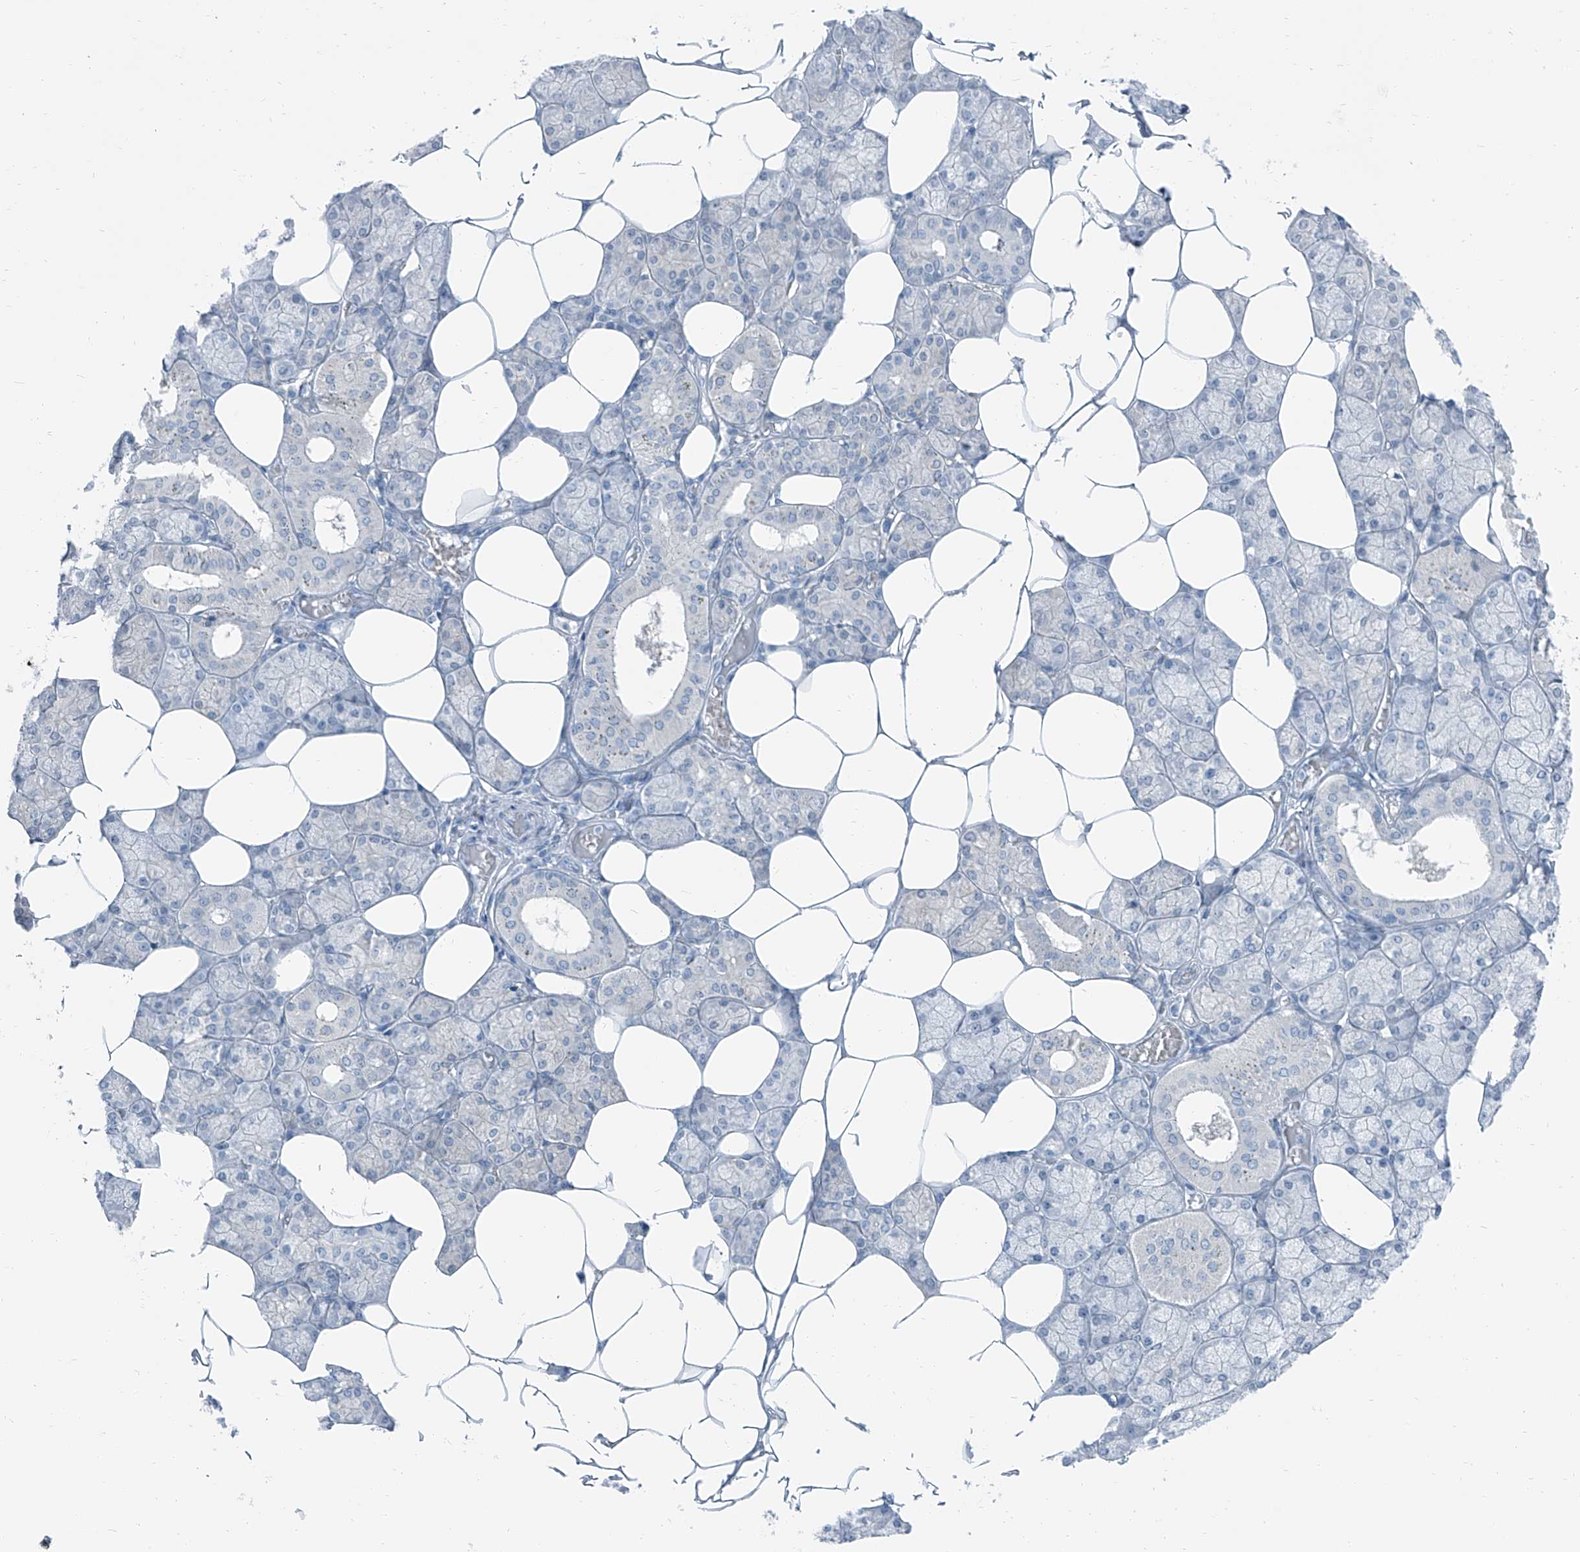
{"staining": {"intensity": "negative", "quantity": "none", "location": "none"}, "tissue": "salivary gland", "cell_type": "Glandular cells", "image_type": "normal", "snomed": [{"axis": "morphology", "description": "Normal tissue, NOS"}, {"axis": "topography", "description": "Salivary gland"}], "caption": "Human salivary gland stained for a protein using IHC reveals no positivity in glandular cells.", "gene": "RGN", "patient": {"sex": "male", "age": 62}}